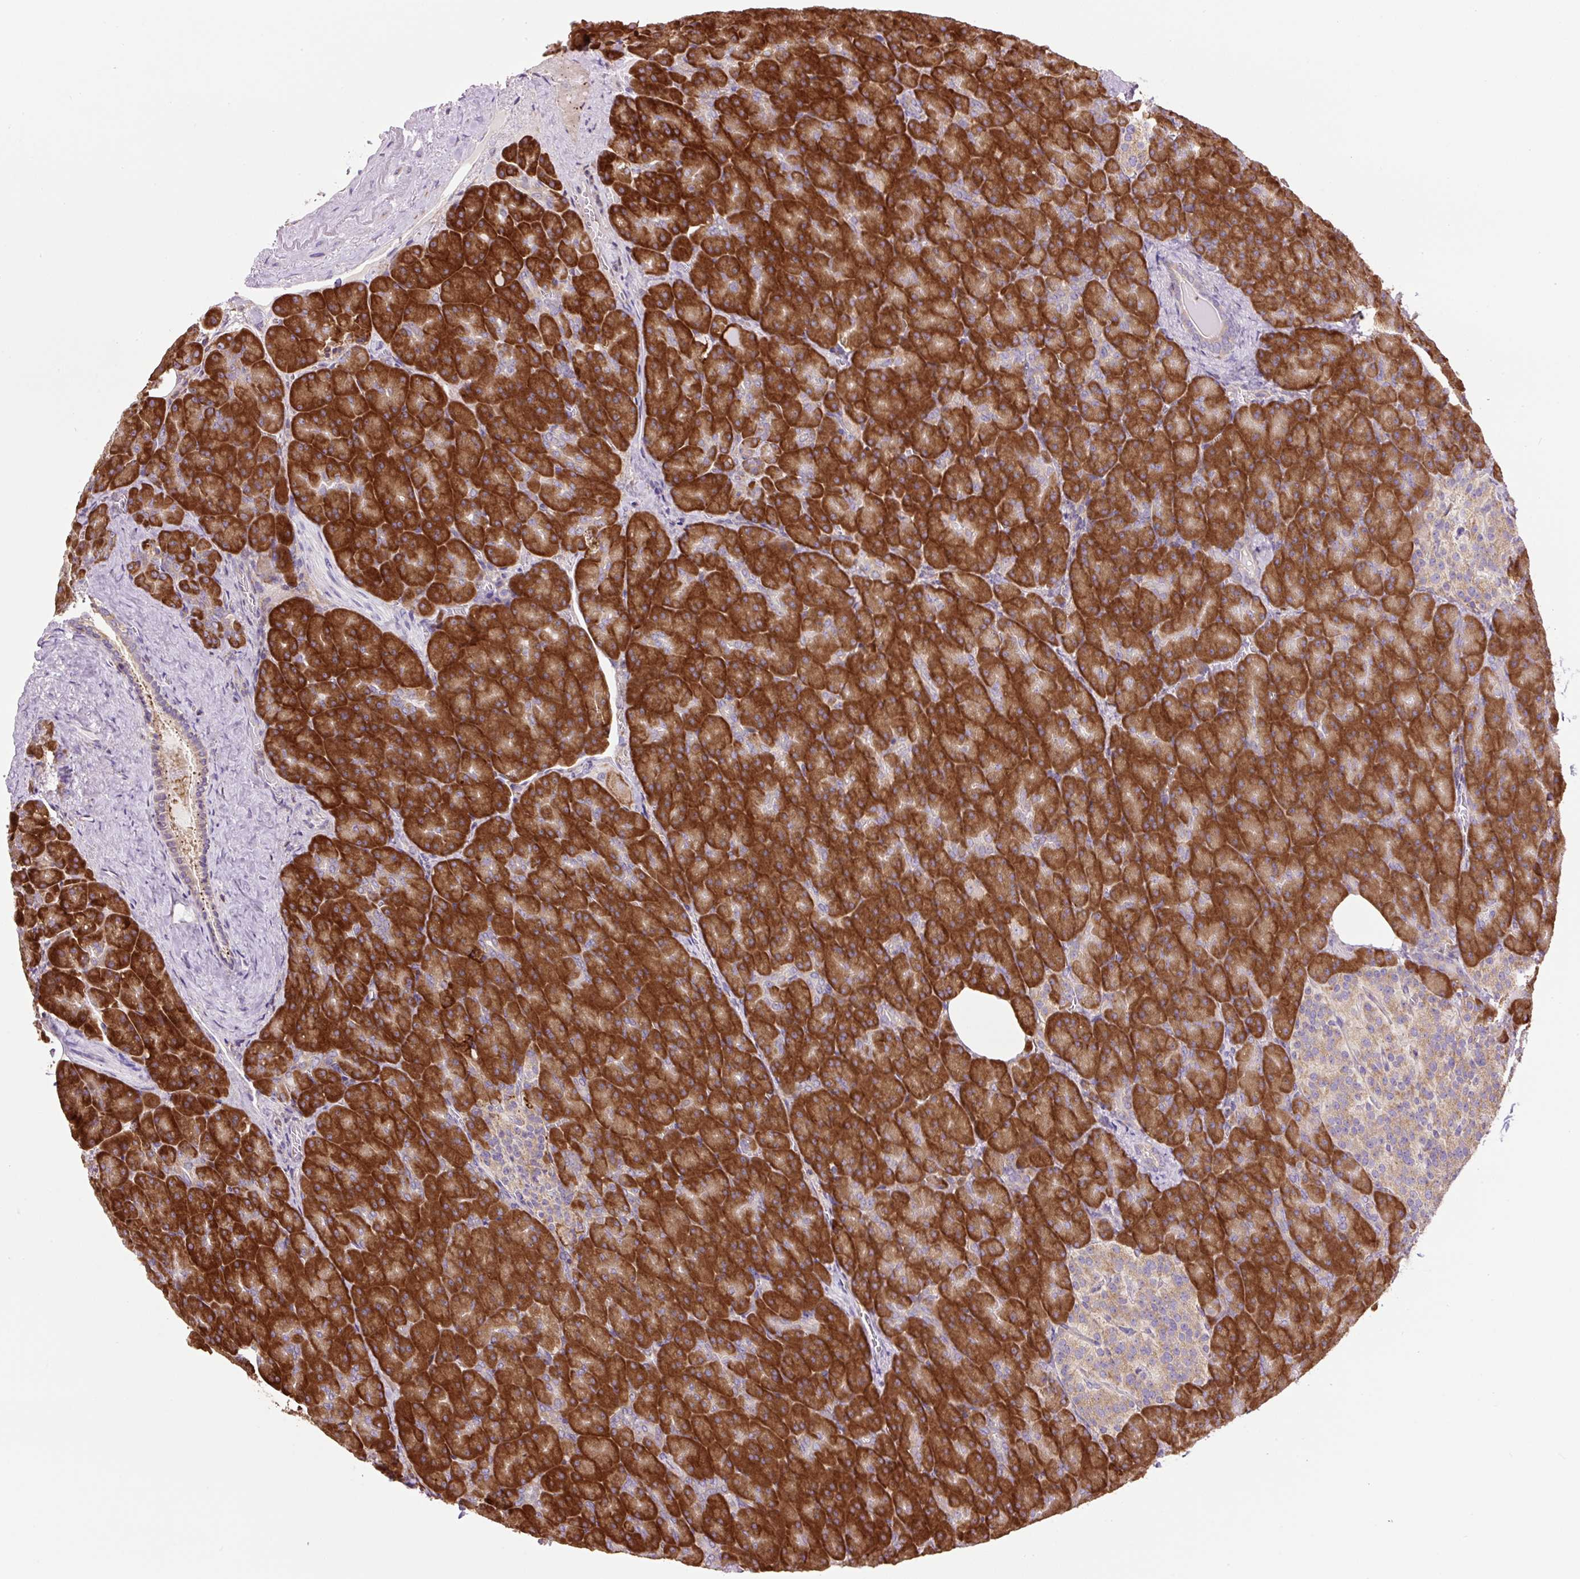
{"staining": {"intensity": "strong", "quantity": ">75%", "location": "cytoplasmic/membranous"}, "tissue": "pancreas", "cell_type": "Exocrine glandular cells", "image_type": "normal", "snomed": [{"axis": "morphology", "description": "Normal tissue, NOS"}, {"axis": "topography", "description": "Pancreas"}], "caption": "Immunohistochemical staining of normal pancreas reveals >75% levels of strong cytoplasmic/membranous protein staining in approximately >75% of exocrine glandular cells. Immunohistochemistry (ihc) stains the protein of interest in brown and the nuclei are stained blue.", "gene": "RPS23", "patient": {"sex": "female", "age": 74}}